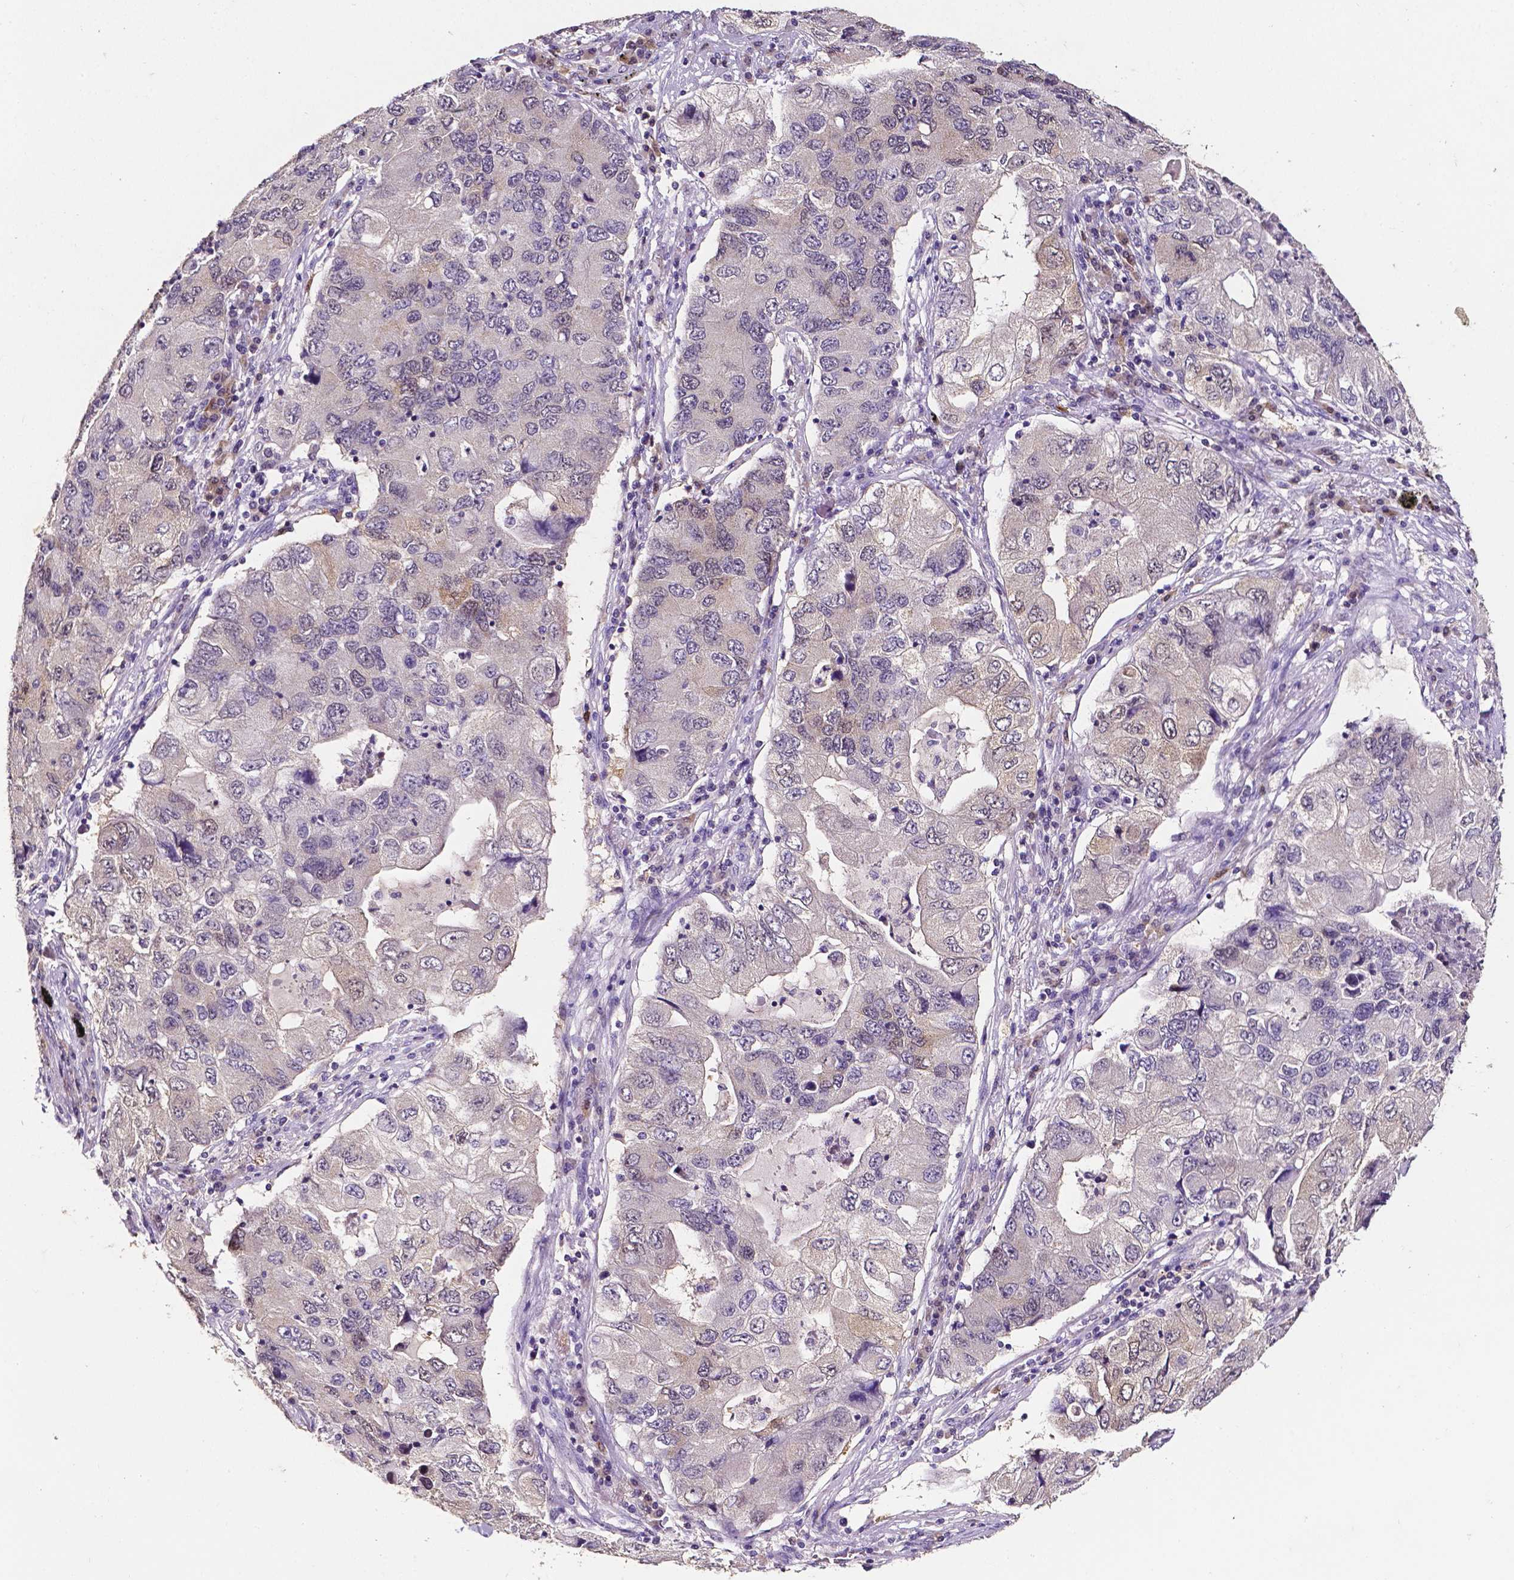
{"staining": {"intensity": "negative", "quantity": "none", "location": "none"}, "tissue": "lung cancer", "cell_type": "Tumor cells", "image_type": "cancer", "snomed": [{"axis": "morphology", "description": "Adenocarcinoma, NOS"}, {"axis": "morphology", "description": "Adenocarcinoma, metastatic, NOS"}, {"axis": "topography", "description": "Lymph node"}, {"axis": "topography", "description": "Lung"}], "caption": "Photomicrograph shows no protein positivity in tumor cells of metastatic adenocarcinoma (lung) tissue. (Brightfield microscopy of DAB IHC at high magnification).", "gene": "PSAT1", "patient": {"sex": "female", "age": 54}}